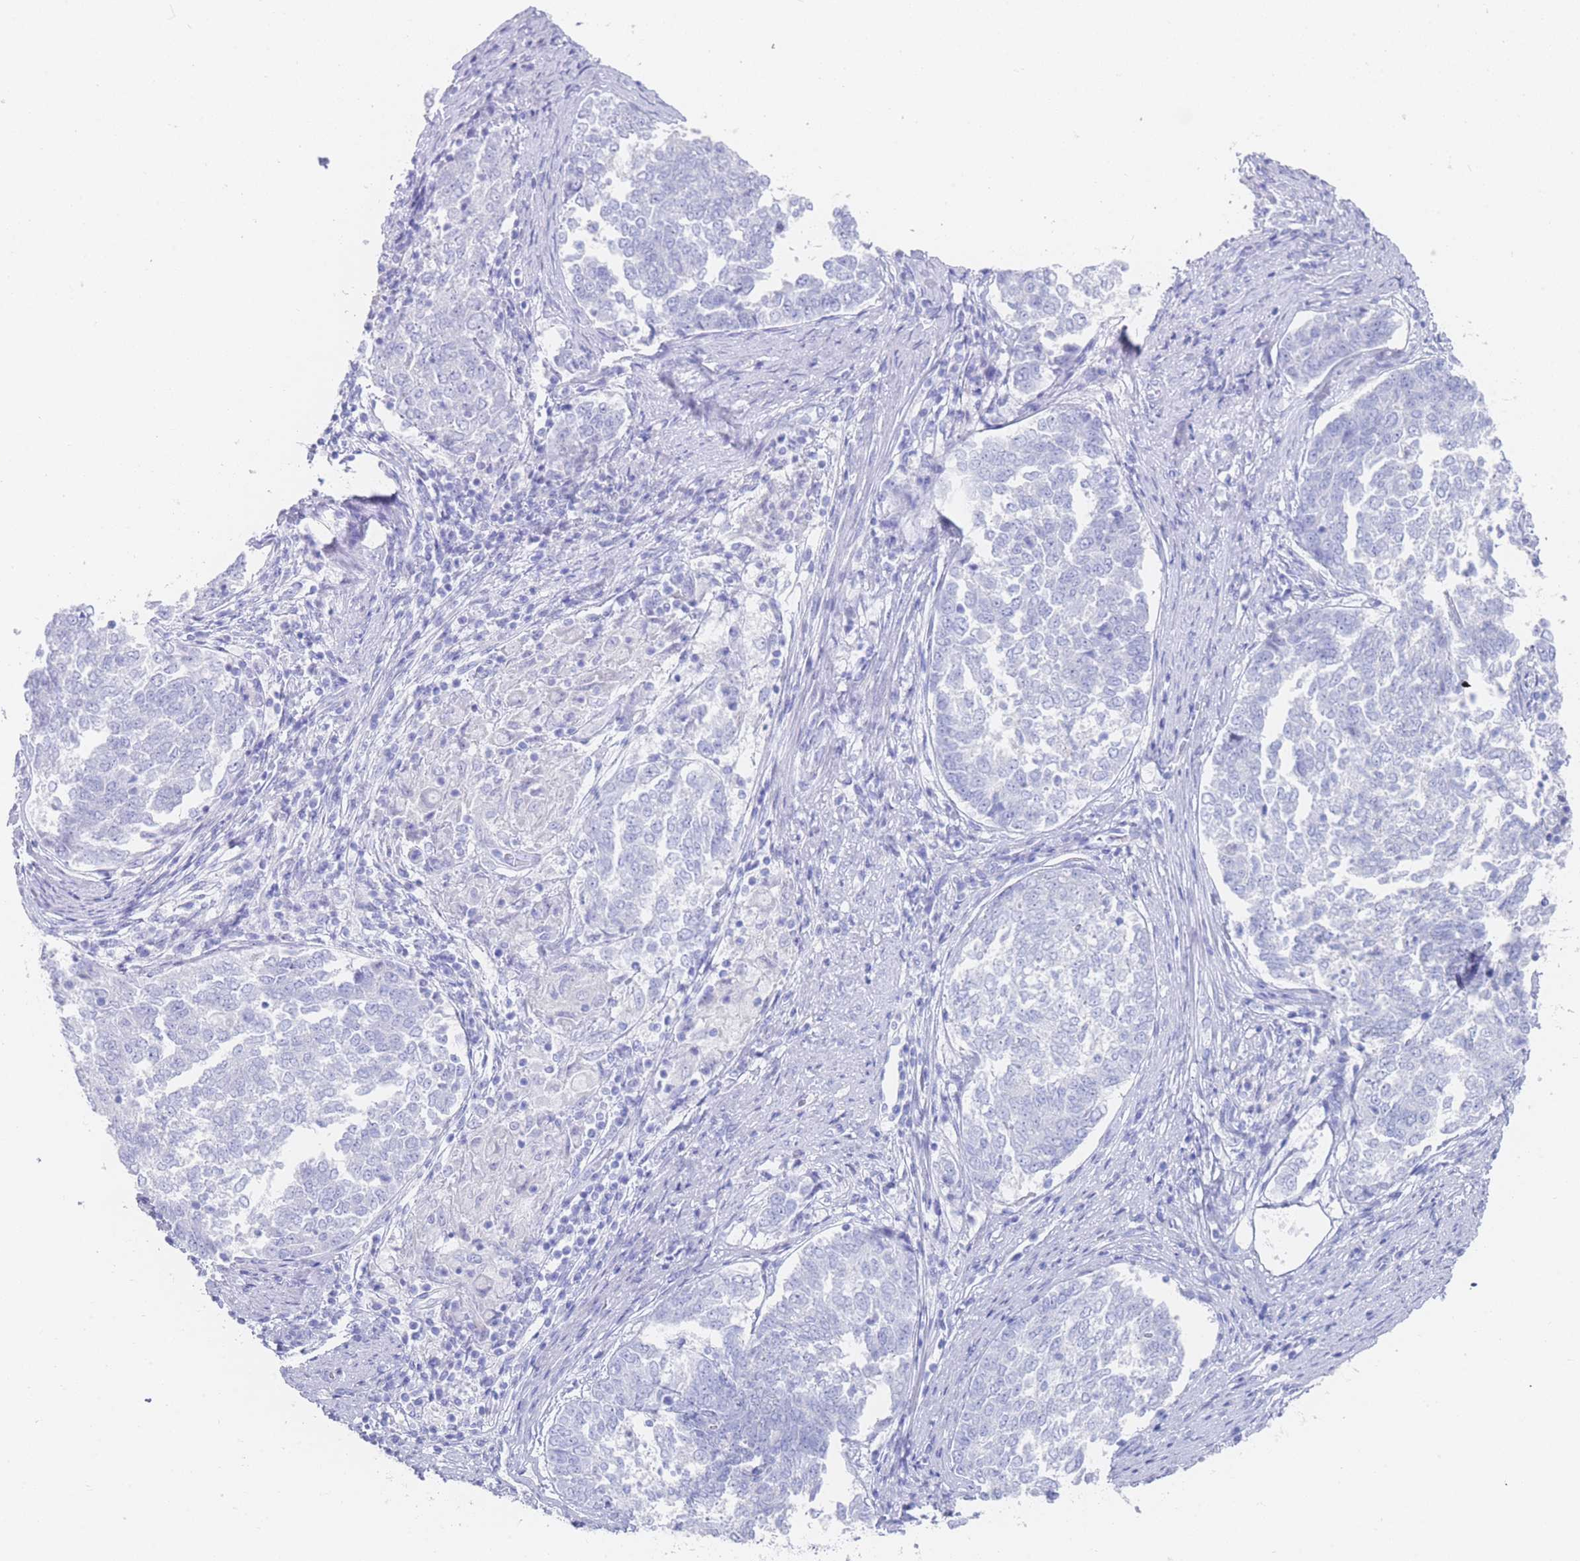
{"staining": {"intensity": "negative", "quantity": "none", "location": "none"}, "tissue": "endometrial cancer", "cell_type": "Tumor cells", "image_type": "cancer", "snomed": [{"axis": "morphology", "description": "Adenocarcinoma, NOS"}, {"axis": "topography", "description": "Endometrium"}], "caption": "Immunohistochemistry (IHC) photomicrograph of adenocarcinoma (endometrial) stained for a protein (brown), which displays no staining in tumor cells. (Stains: DAB IHC with hematoxylin counter stain, Microscopy: brightfield microscopy at high magnification).", "gene": "LRRC37A", "patient": {"sex": "female", "age": 80}}